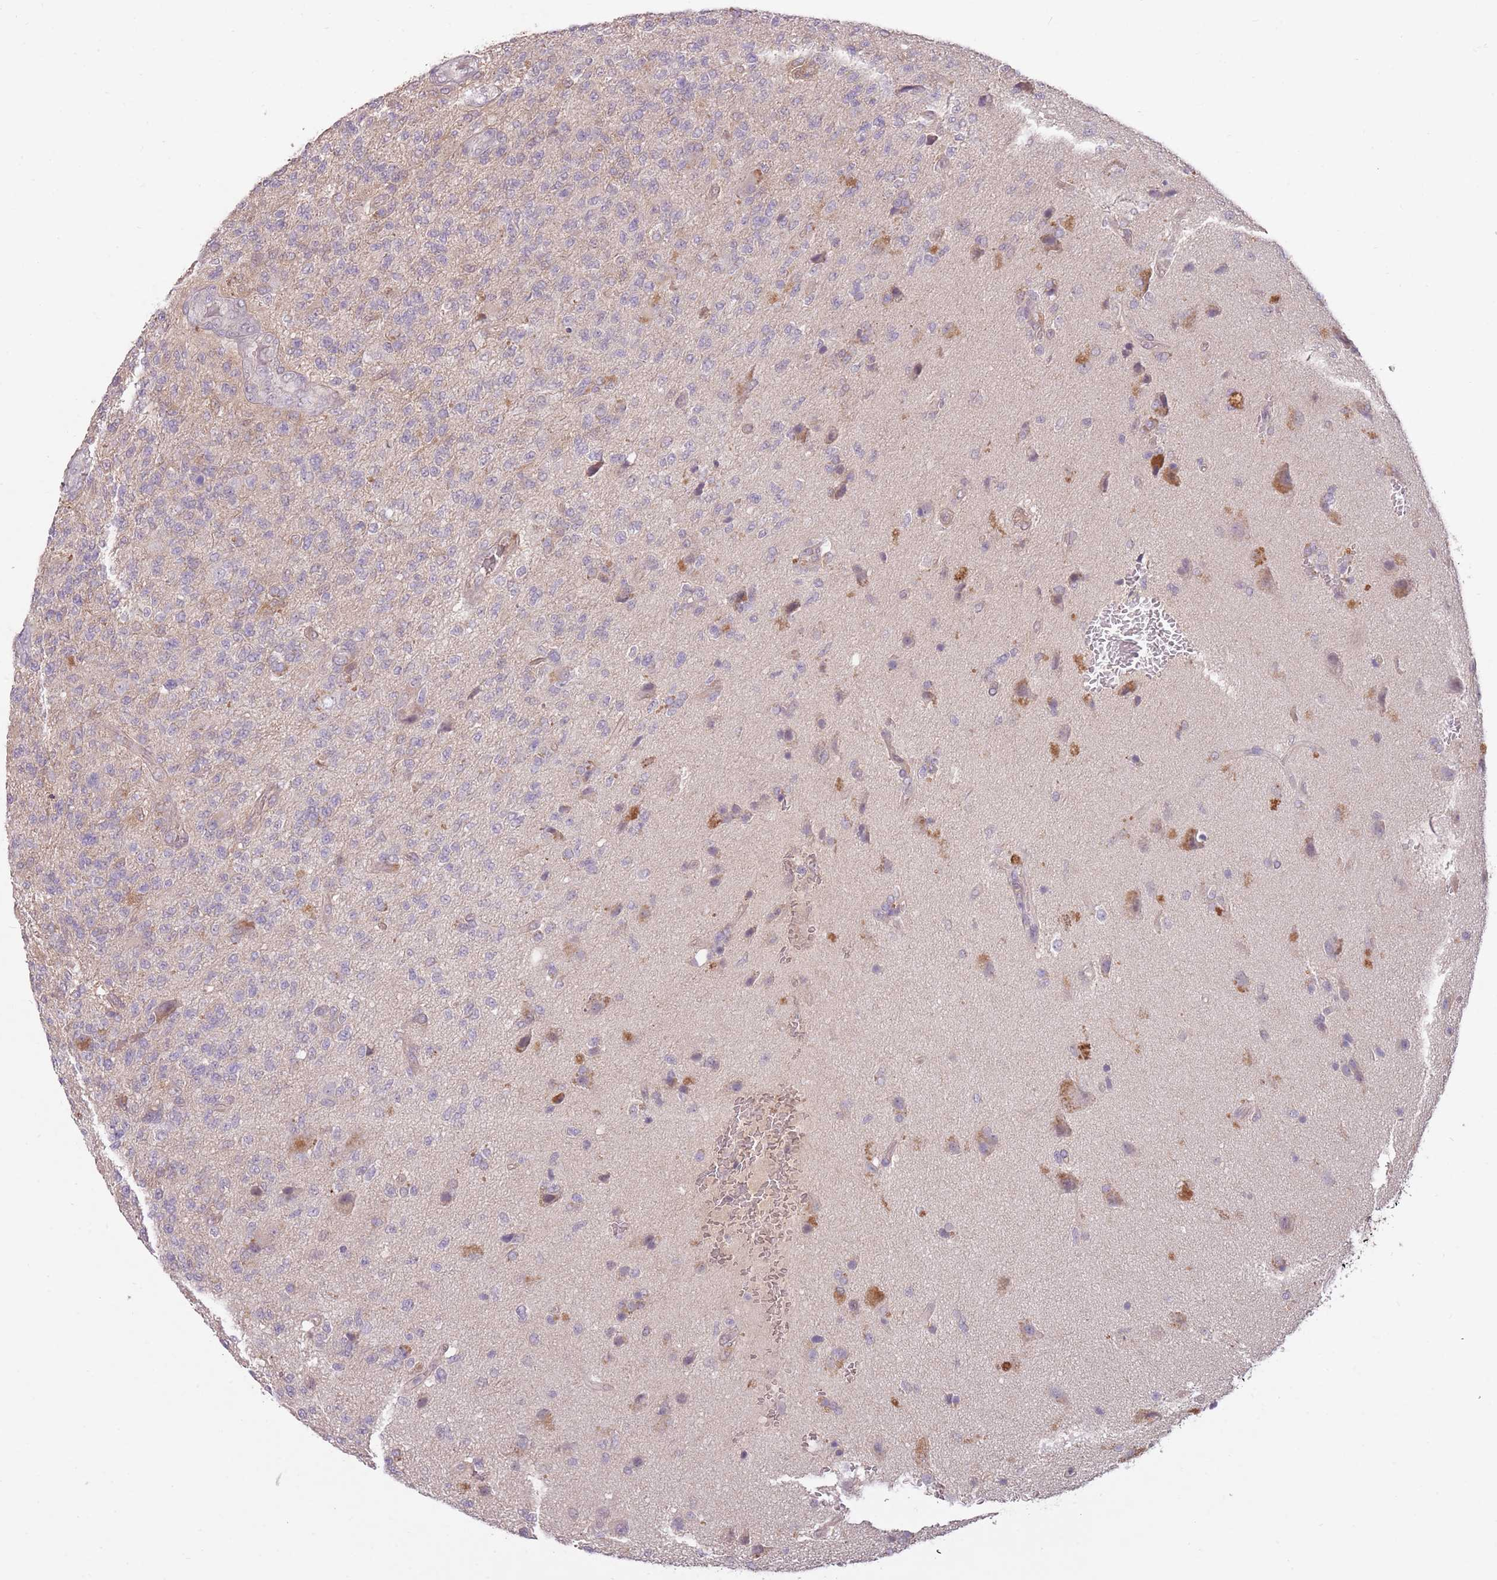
{"staining": {"intensity": "negative", "quantity": "none", "location": "none"}, "tissue": "glioma", "cell_type": "Tumor cells", "image_type": "cancer", "snomed": [{"axis": "morphology", "description": "Glioma, malignant, High grade"}, {"axis": "topography", "description": "Brain"}], "caption": "Tumor cells are negative for brown protein staining in malignant high-grade glioma.", "gene": "LRATD2", "patient": {"sex": "male", "age": 56}}